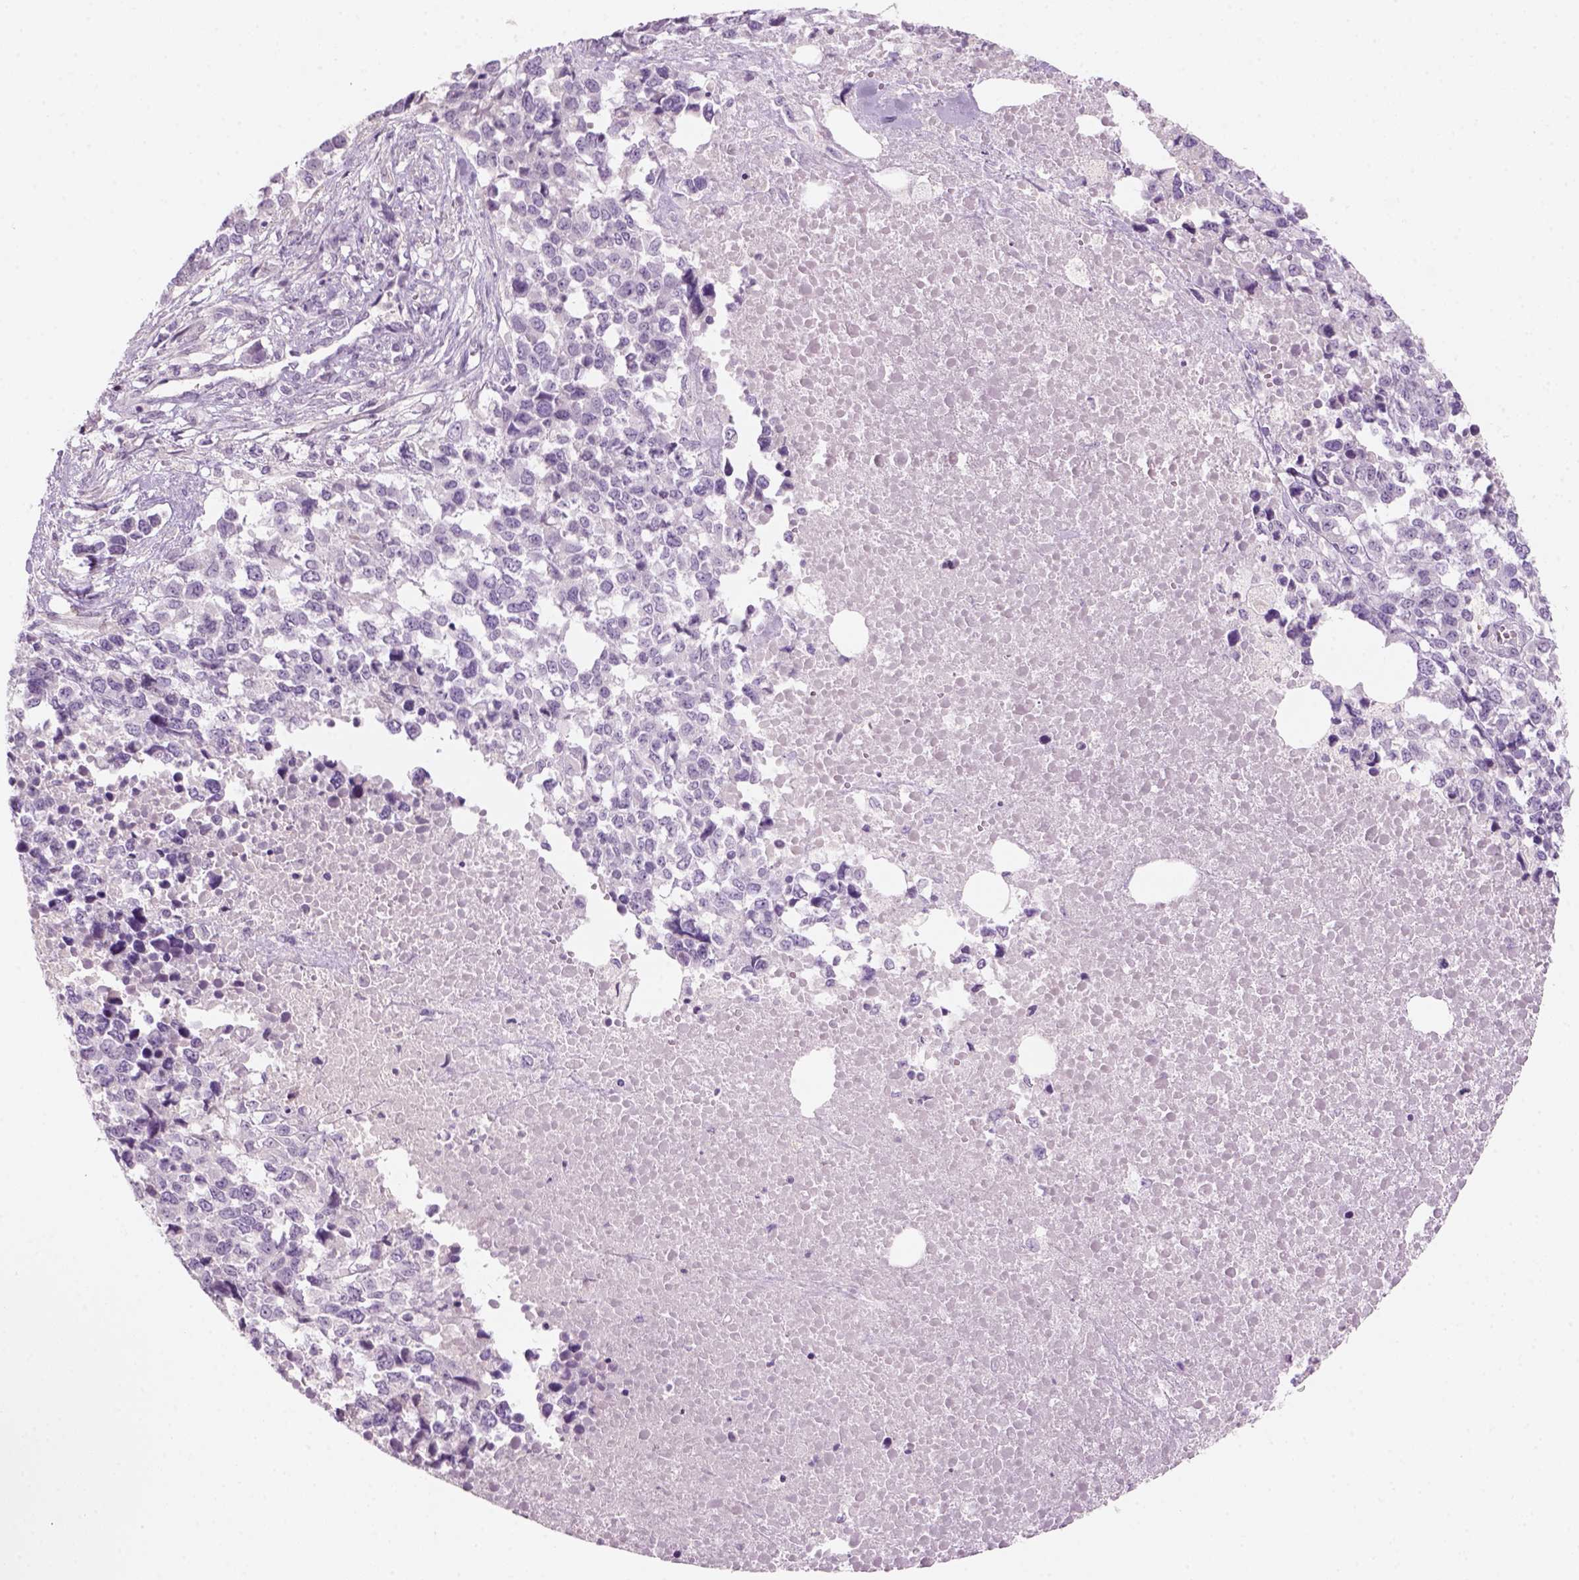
{"staining": {"intensity": "negative", "quantity": "none", "location": "none"}, "tissue": "melanoma", "cell_type": "Tumor cells", "image_type": "cancer", "snomed": [{"axis": "morphology", "description": "Malignant melanoma, Metastatic site"}, {"axis": "topography", "description": "Skin"}], "caption": "High power microscopy image of an IHC micrograph of melanoma, revealing no significant positivity in tumor cells.", "gene": "KRT25", "patient": {"sex": "male", "age": 84}}